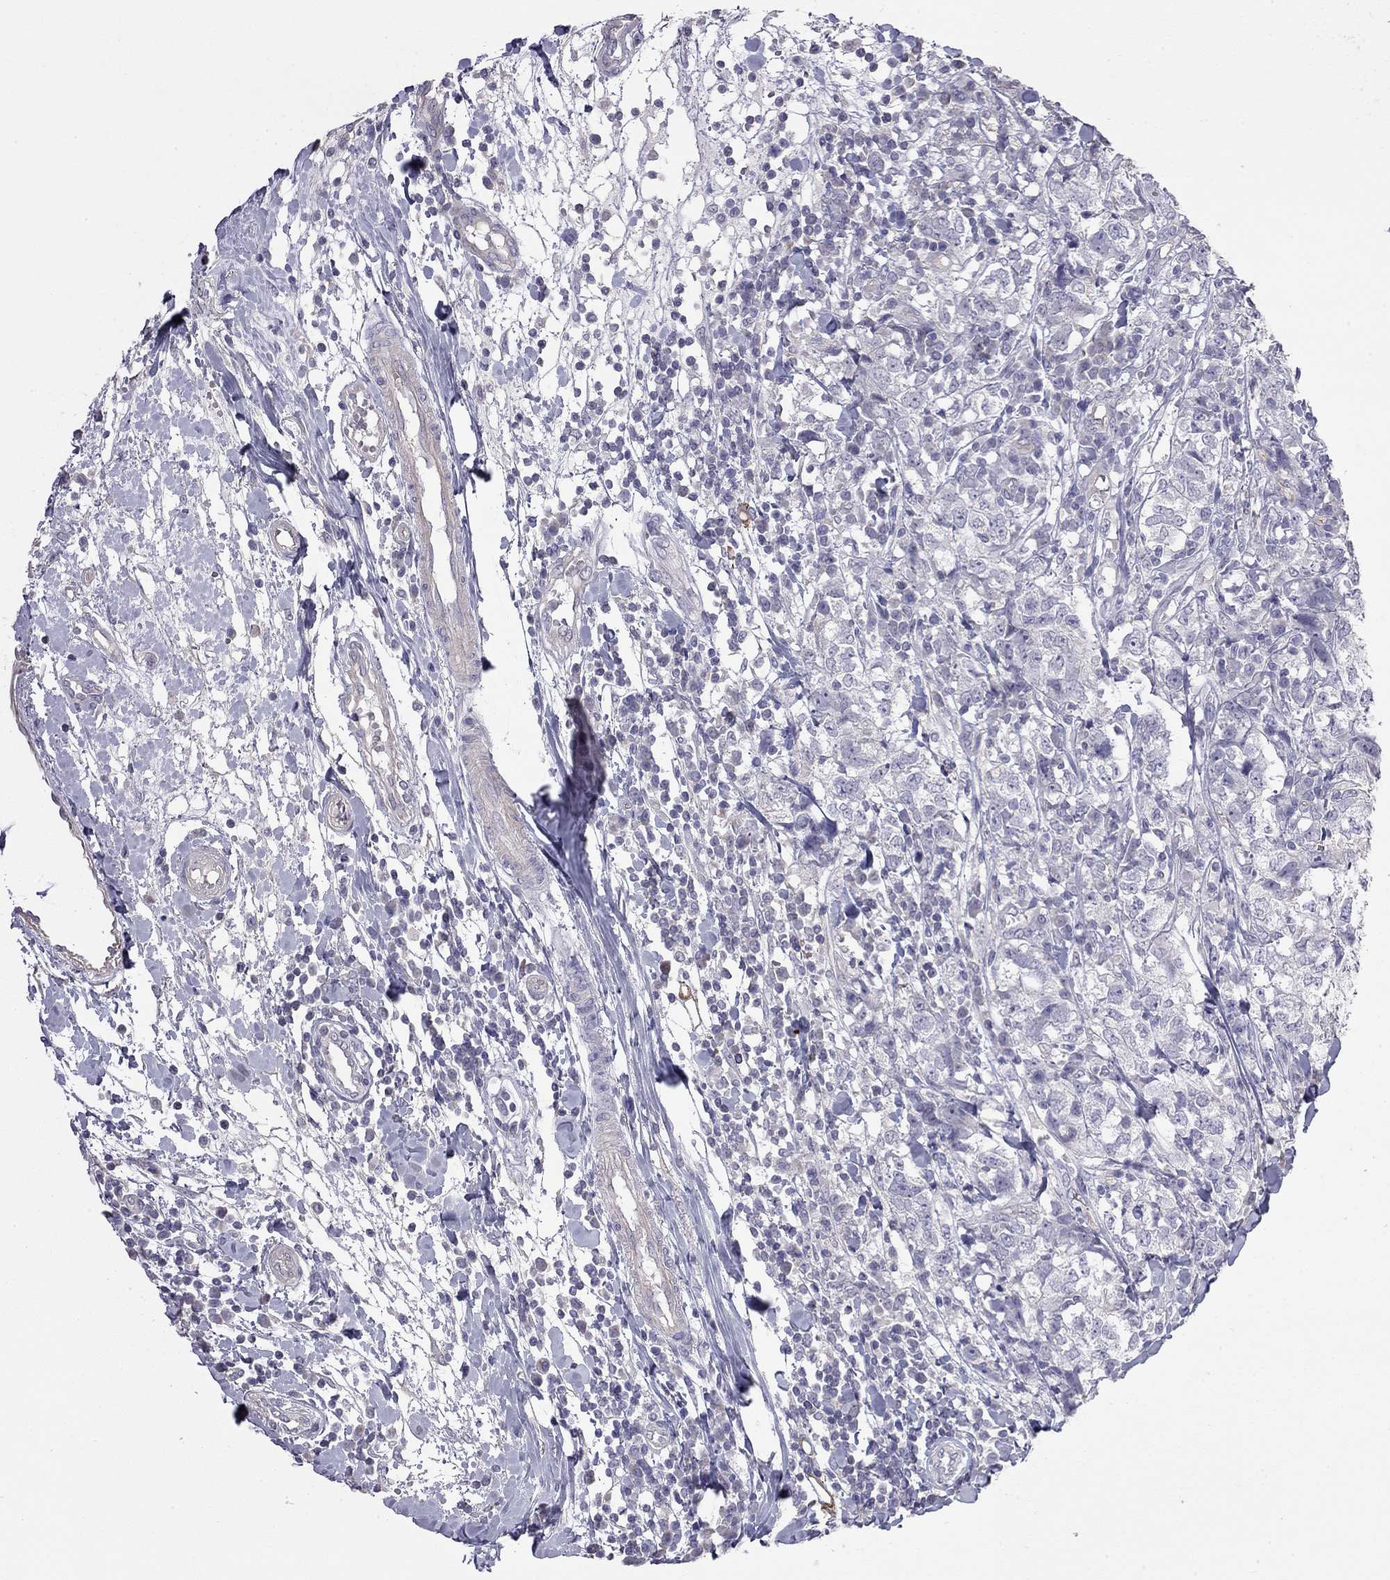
{"staining": {"intensity": "negative", "quantity": "none", "location": "none"}, "tissue": "breast cancer", "cell_type": "Tumor cells", "image_type": "cancer", "snomed": [{"axis": "morphology", "description": "Duct carcinoma"}, {"axis": "topography", "description": "Breast"}], "caption": "A histopathology image of human breast cancer (invasive ductal carcinoma) is negative for staining in tumor cells.", "gene": "FEZ1", "patient": {"sex": "female", "age": 30}}